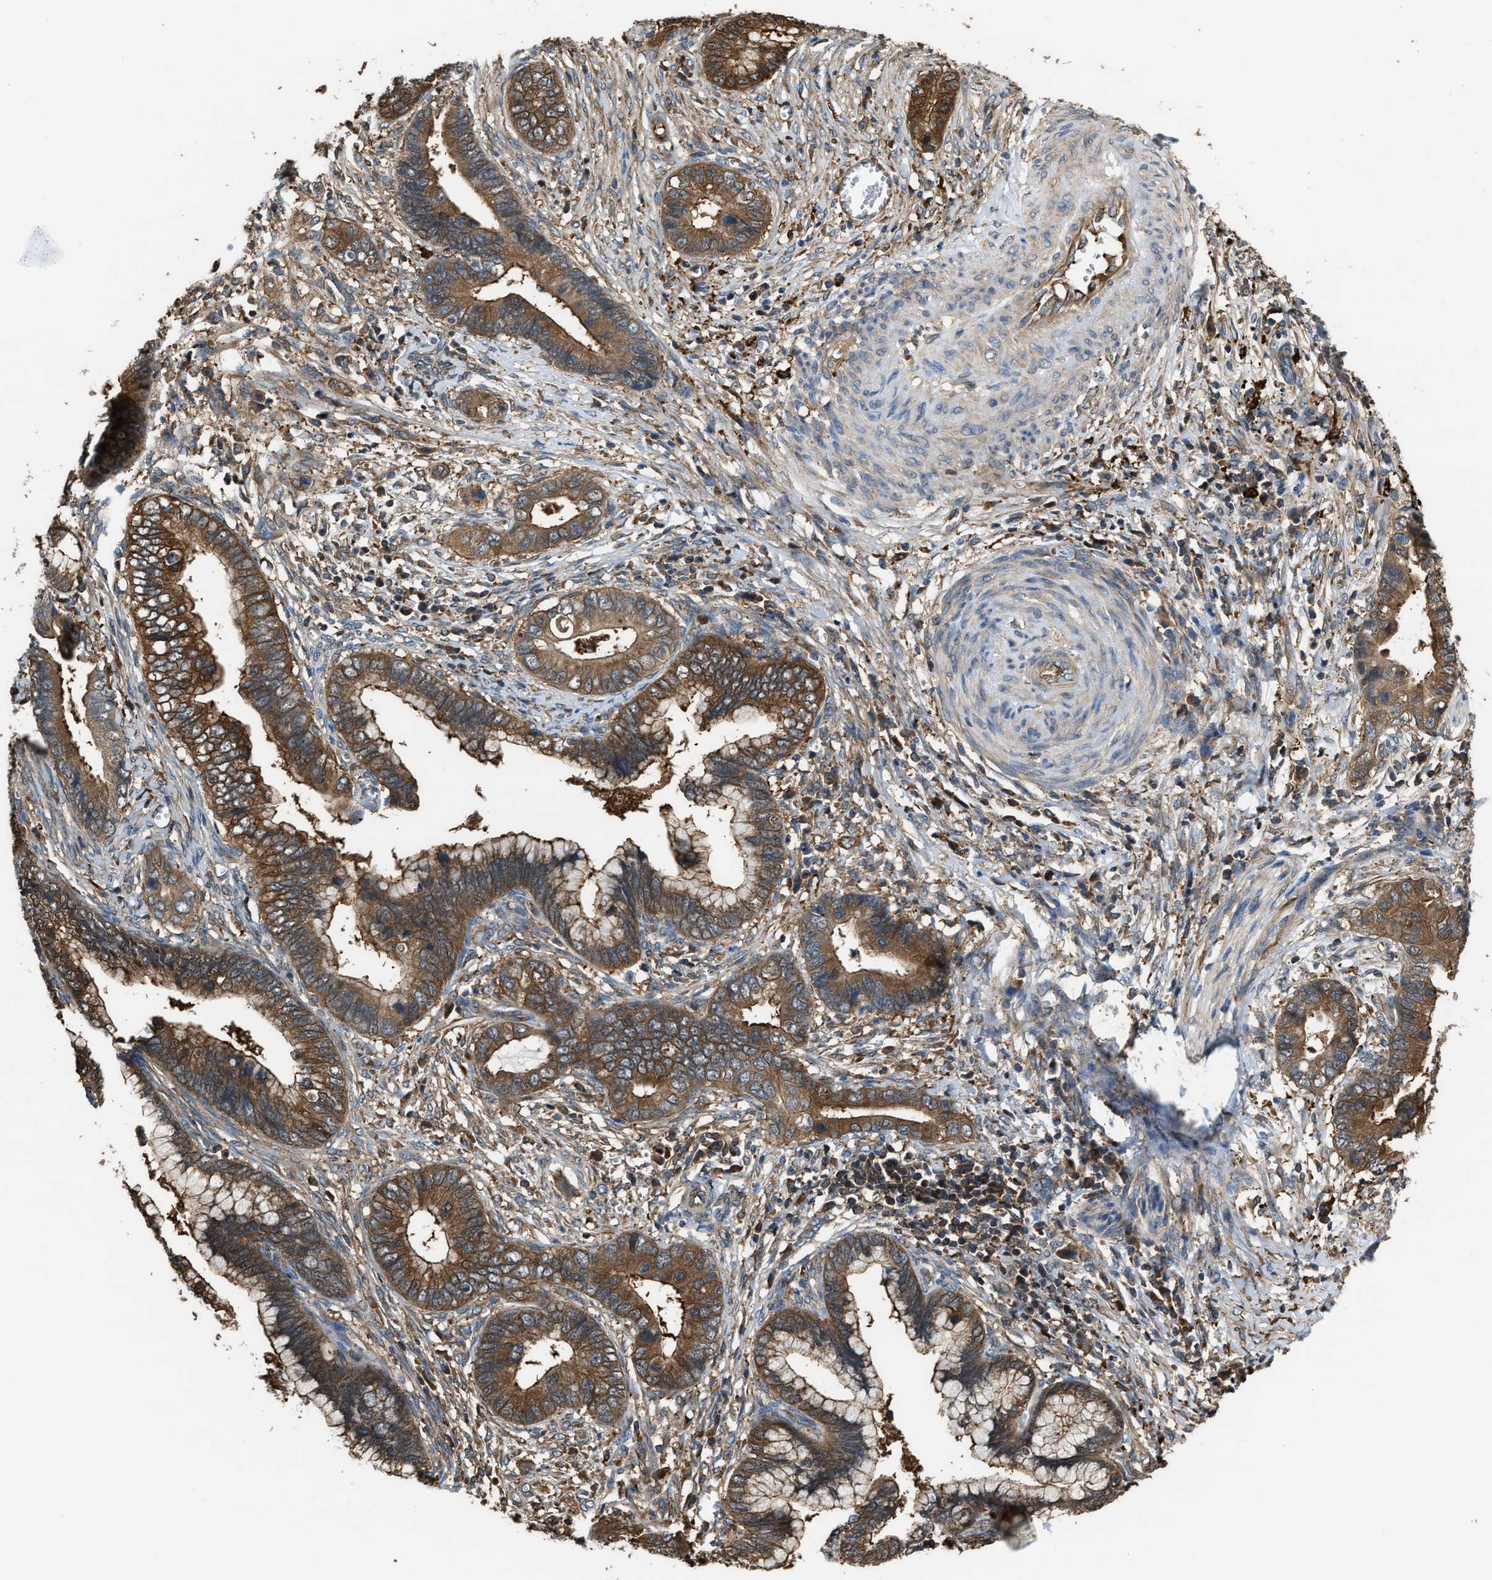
{"staining": {"intensity": "moderate", "quantity": ">75%", "location": "cytoplasmic/membranous"}, "tissue": "cervical cancer", "cell_type": "Tumor cells", "image_type": "cancer", "snomed": [{"axis": "morphology", "description": "Adenocarcinoma, NOS"}, {"axis": "topography", "description": "Cervix"}], "caption": "Protein expression analysis of cervical adenocarcinoma displays moderate cytoplasmic/membranous expression in about >75% of tumor cells.", "gene": "ATIC", "patient": {"sex": "female", "age": 44}}